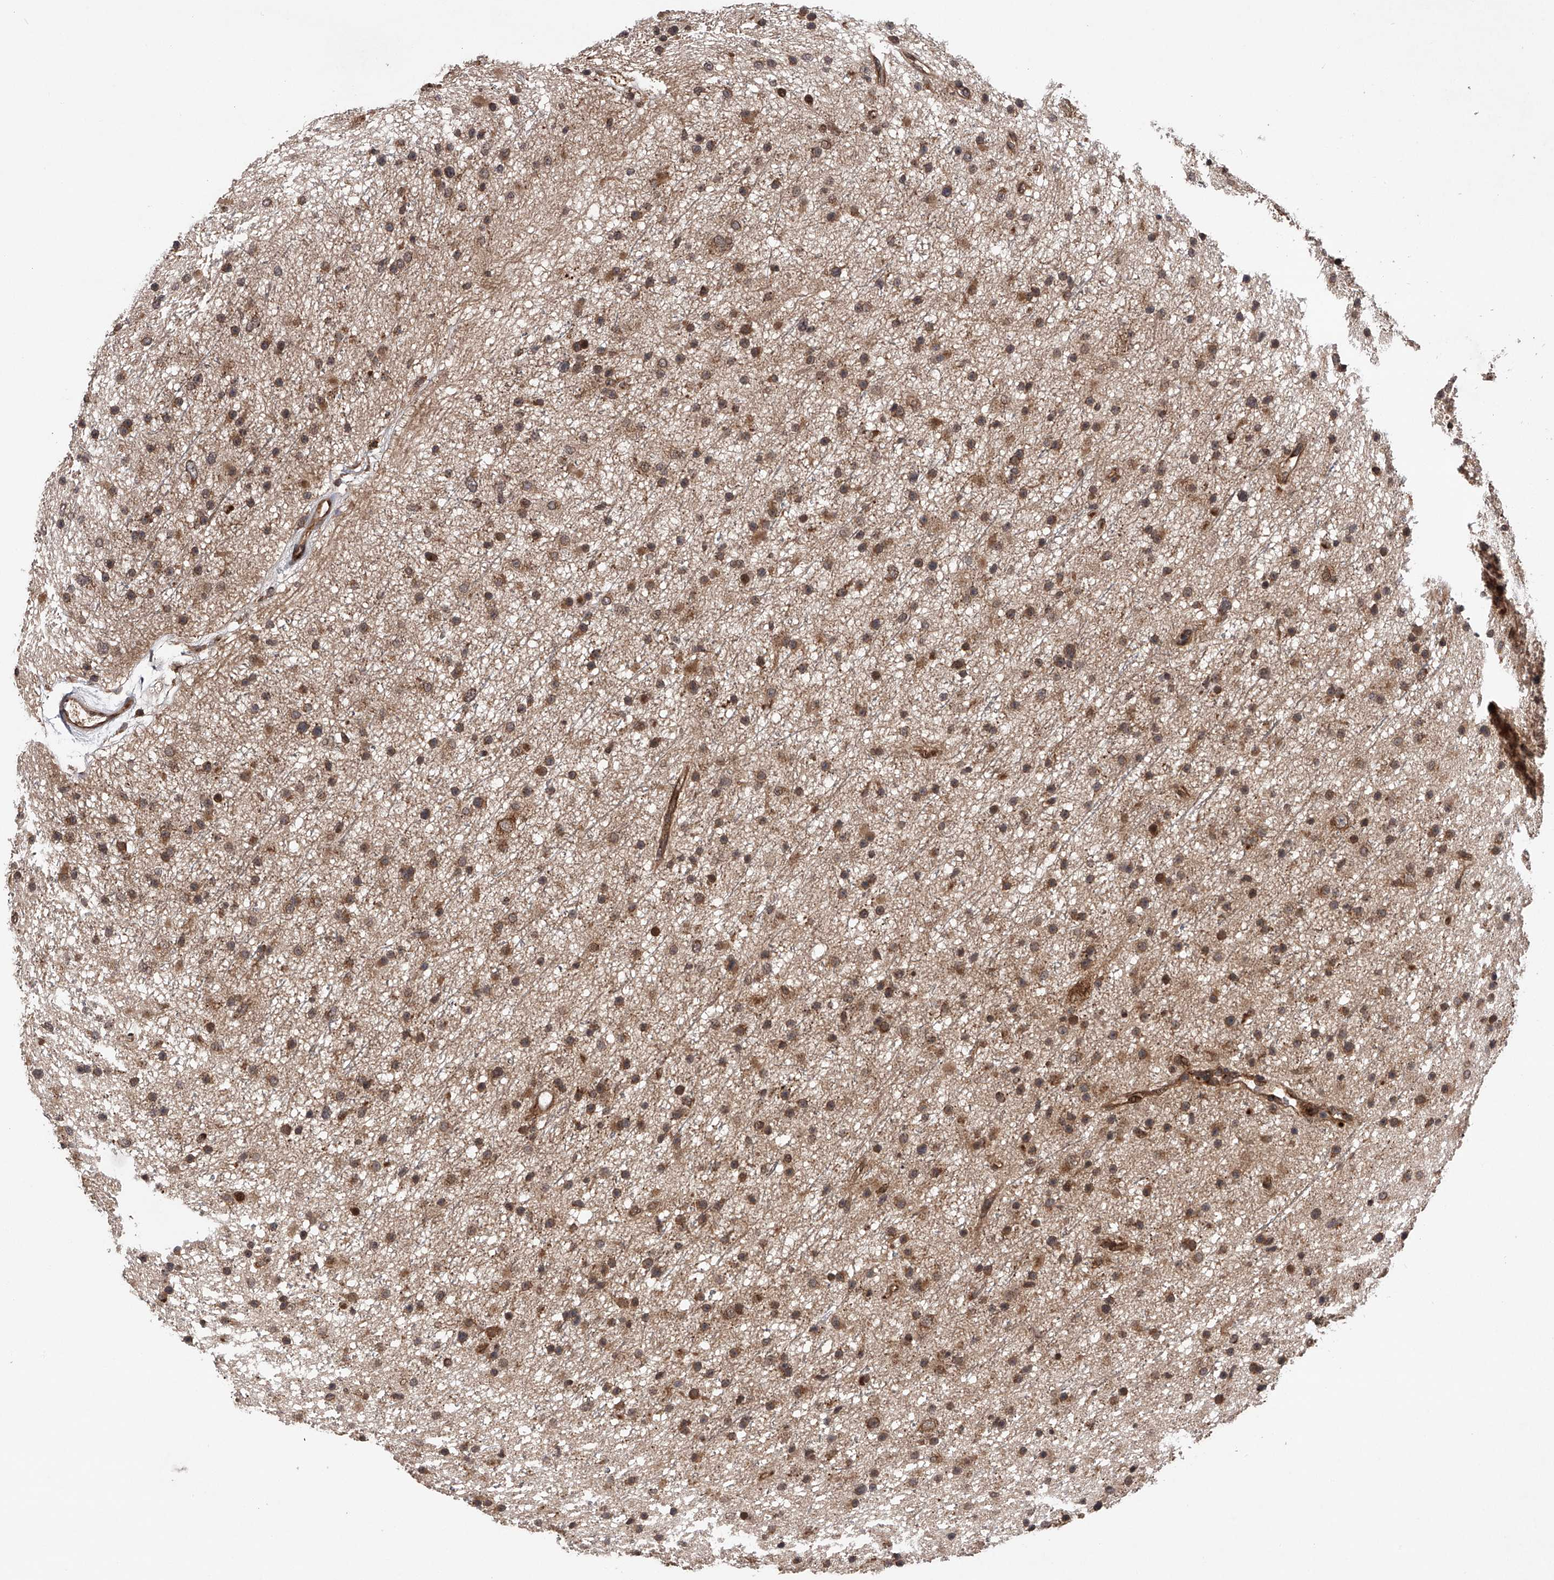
{"staining": {"intensity": "moderate", "quantity": ">75%", "location": "cytoplasmic/membranous"}, "tissue": "glioma", "cell_type": "Tumor cells", "image_type": "cancer", "snomed": [{"axis": "morphology", "description": "Glioma, malignant, Low grade"}, {"axis": "topography", "description": "Cerebral cortex"}], "caption": "This histopathology image displays immunohistochemistry staining of low-grade glioma (malignant), with medium moderate cytoplasmic/membranous positivity in about >75% of tumor cells.", "gene": "MAP3K11", "patient": {"sex": "female", "age": 39}}